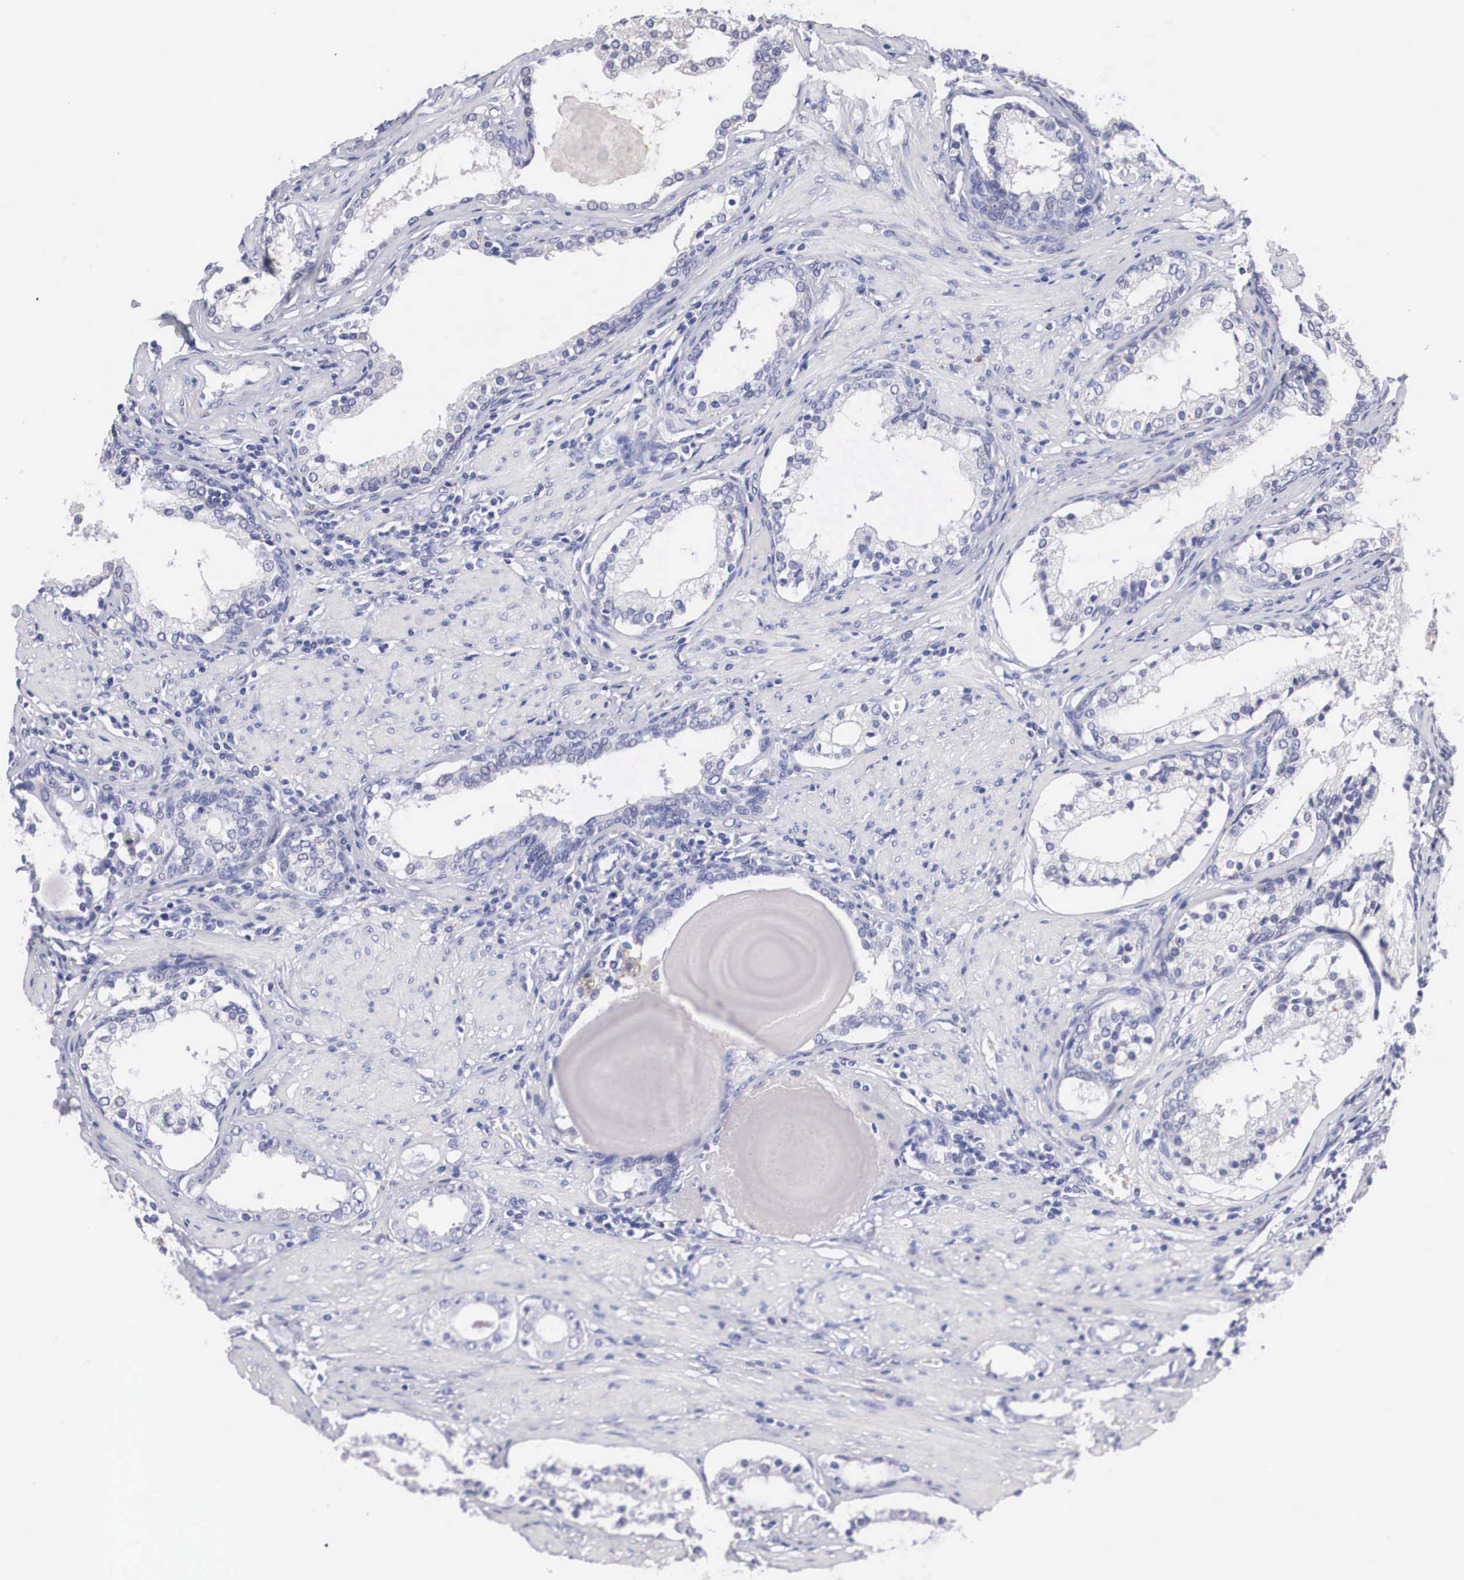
{"staining": {"intensity": "negative", "quantity": "none", "location": "none"}, "tissue": "prostate cancer", "cell_type": "Tumor cells", "image_type": "cancer", "snomed": [{"axis": "morphology", "description": "Adenocarcinoma, Medium grade"}, {"axis": "topography", "description": "Prostate"}], "caption": "High magnification brightfield microscopy of prostate cancer (medium-grade adenocarcinoma) stained with DAB (brown) and counterstained with hematoxylin (blue): tumor cells show no significant positivity.", "gene": "ABHD4", "patient": {"sex": "male", "age": 73}}